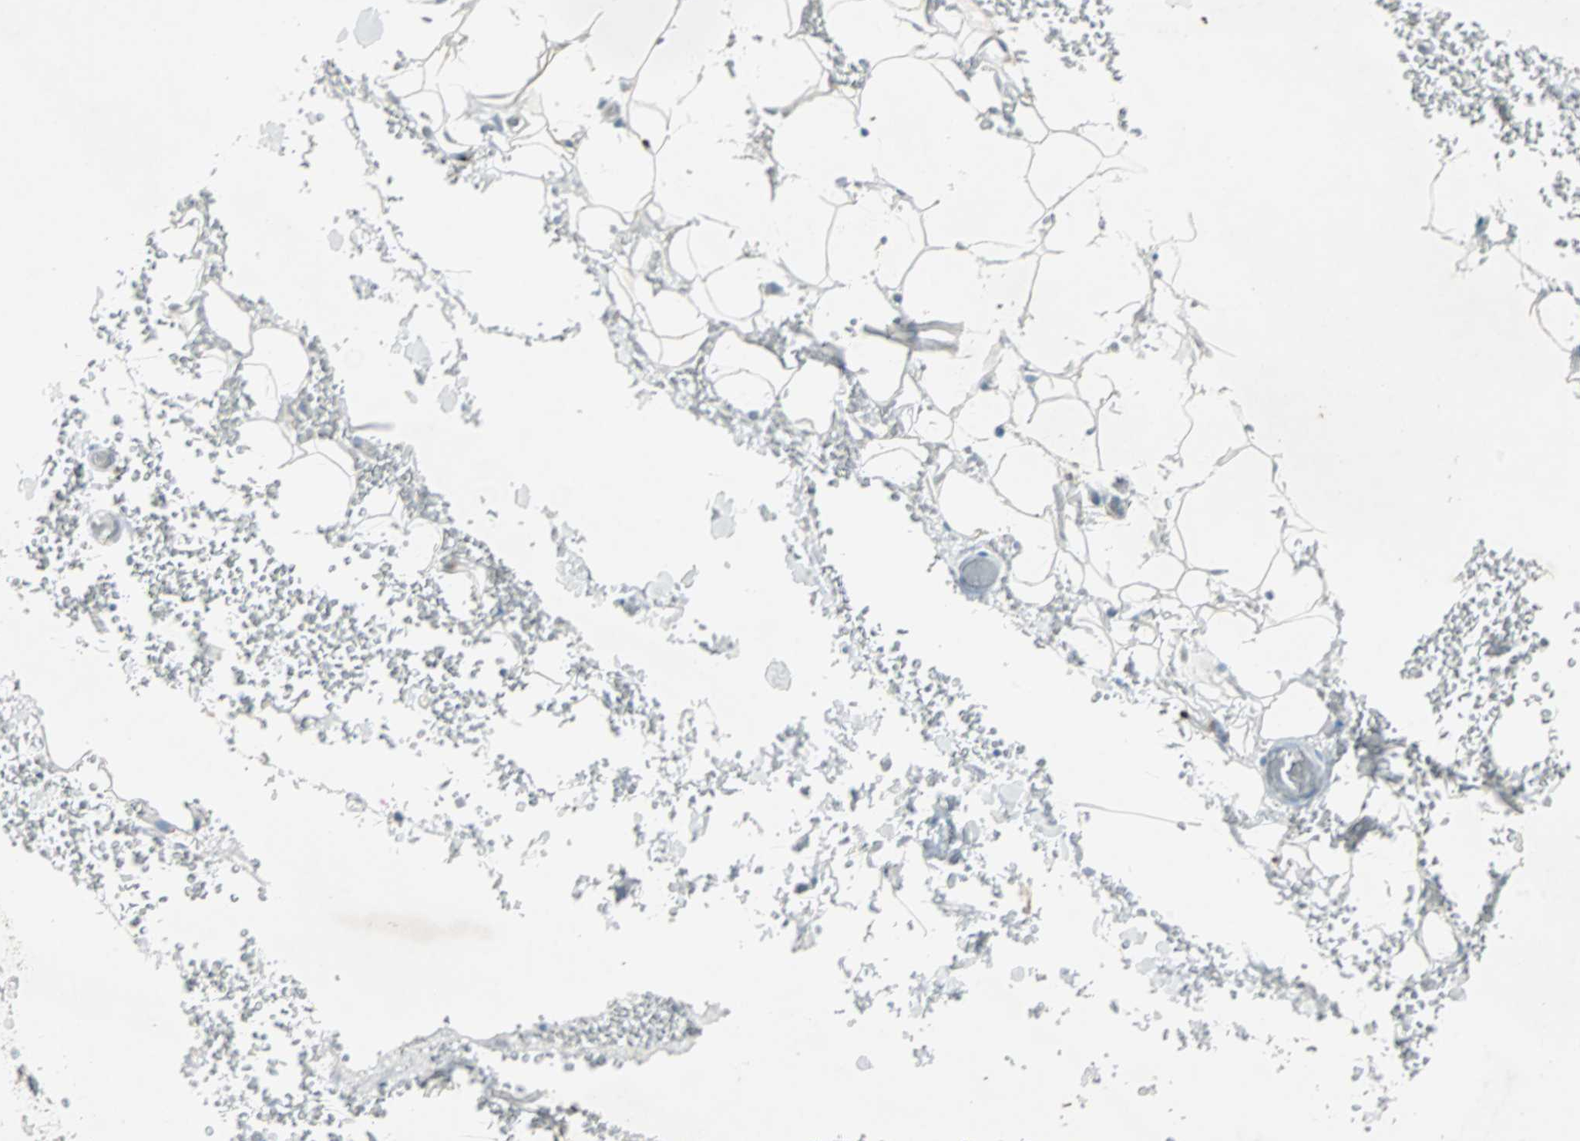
{"staining": {"intensity": "negative", "quantity": "none", "location": "none"}, "tissue": "adipose tissue", "cell_type": "Adipocytes", "image_type": "normal", "snomed": [{"axis": "morphology", "description": "Normal tissue, NOS"}, {"axis": "morphology", "description": "Inflammation, NOS"}, {"axis": "topography", "description": "Breast"}], "caption": "Immunohistochemistry (IHC) of unremarkable human adipose tissue exhibits no staining in adipocytes. The staining is performed using DAB brown chromogen with nuclei counter-stained in using hematoxylin.", "gene": "LANCL3", "patient": {"sex": "female", "age": 65}}